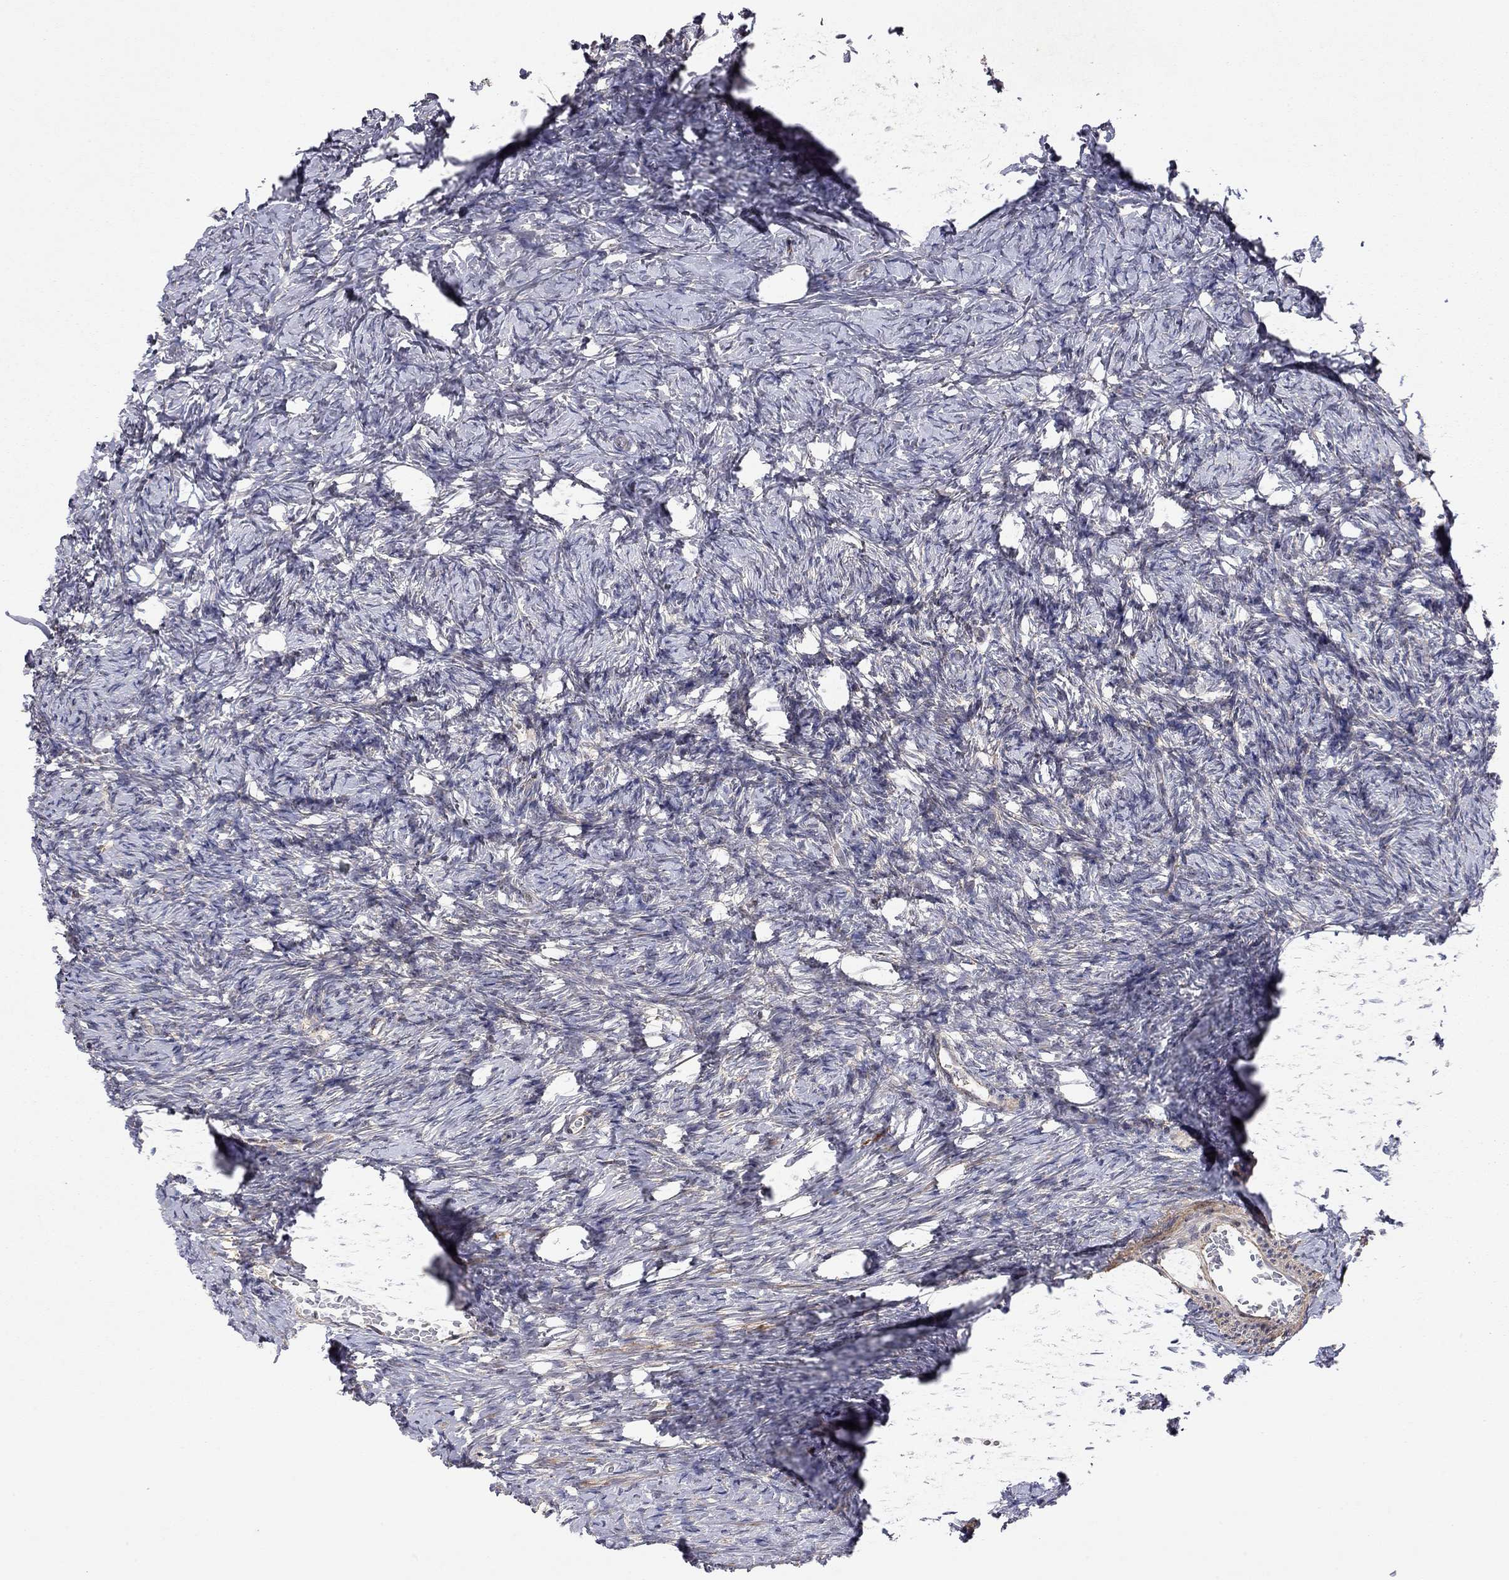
{"staining": {"intensity": "negative", "quantity": "none", "location": "none"}, "tissue": "ovary", "cell_type": "Ovarian stroma cells", "image_type": "normal", "snomed": [{"axis": "morphology", "description": "Normal tissue, NOS"}, {"axis": "topography", "description": "Ovary"}], "caption": "Immunohistochemical staining of unremarkable human ovary displays no significant positivity in ovarian stroma cells. (DAB IHC, high magnification).", "gene": "IDS", "patient": {"sex": "female", "age": 39}}